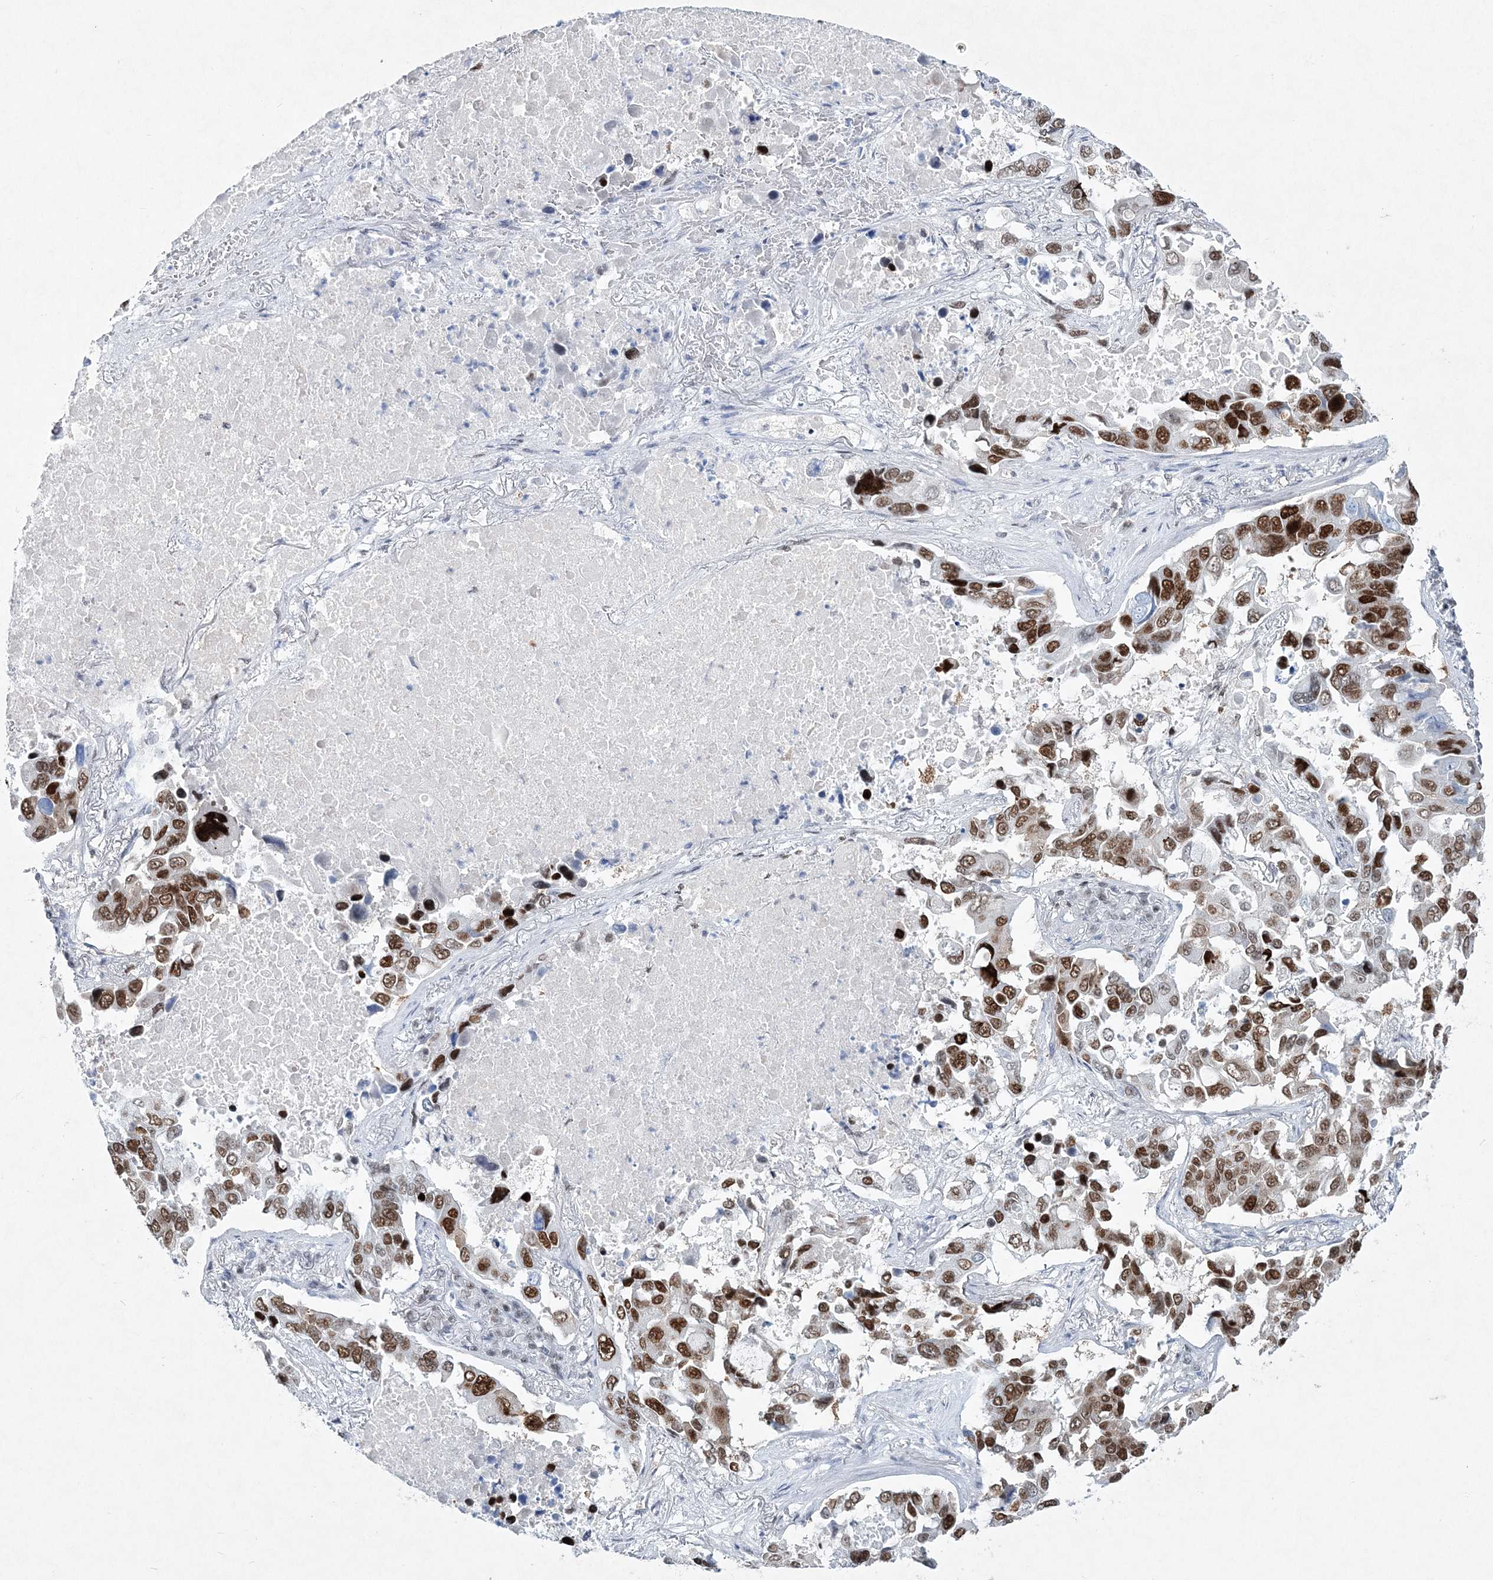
{"staining": {"intensity": "strong", "quantity": ">75%", "location": "nuclear"}, "tissue": "lung cancer", "cell_type": "Tumor cells", "image_type": "cancer", "snomed": [{"axis": "morphology", "description": "Adenocarcinoma, NOS"}, {"axis": "topography", "description": "Lung"}], "caption": "A brown stain shows strong nuclear expression of a protein in human lung cancer (adenocarcinoma) tumor cells.", "gene": "LRRFIP2", "patient": {"sex": "male", "age": 64}}